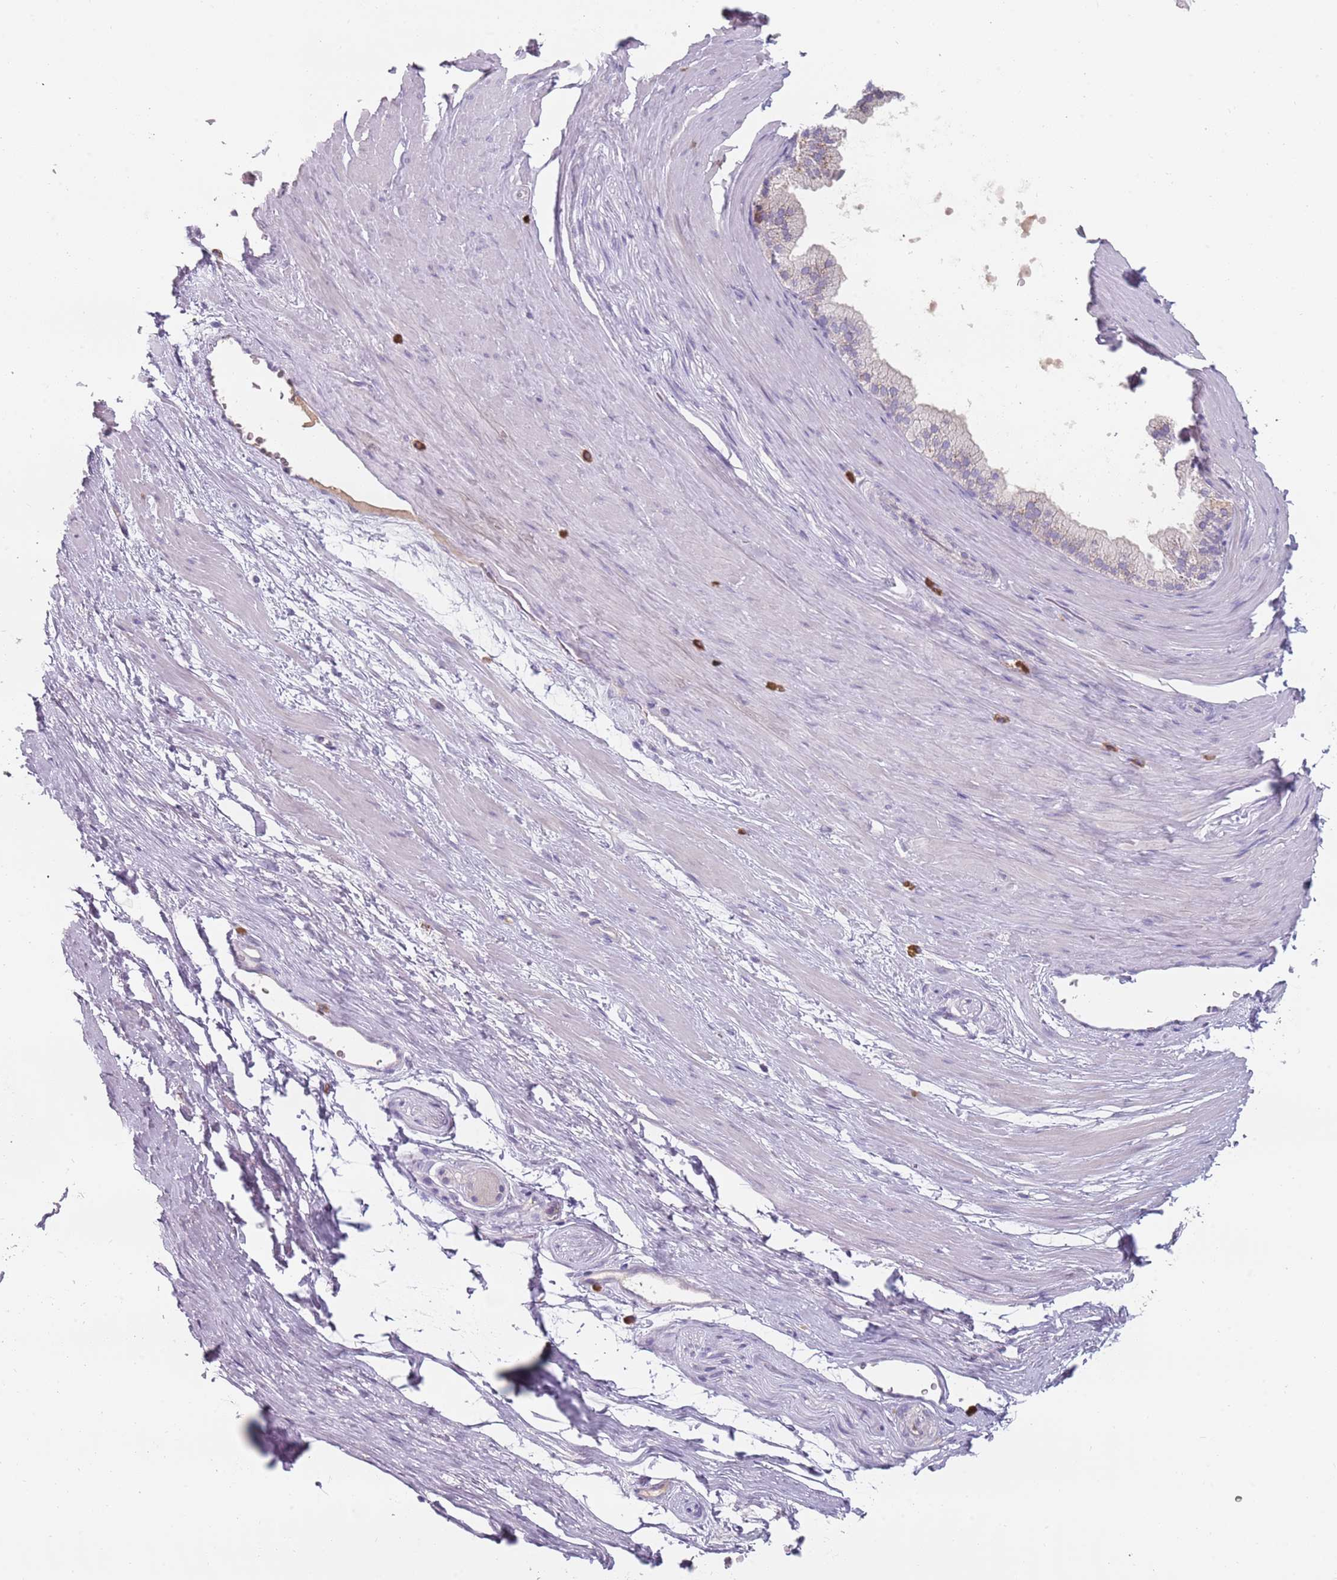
{"staining": {"intensity": "negative", "quantity": "none", "location": "none"}, "tissue": "adipose tissue", "cell_type": "Adipocytes", "image_type": "normal", "snomed": [{"axis": "morphology", "description": "Normal tissue, NOS"}, {"axis": "morphology", "description": "Adenocarcinoma, Low grade"}, {"axis": "topography", "description": "Prostate"}, {"axis": "topography", "description": "Peripheral nerve tissue"}], "caption": "Adipocytes show no significant expression in normal adipose tissue. (DAB IHC, high magnification).", "gene": "DDX4", "patient": {"sex": "male", "age": 63}}